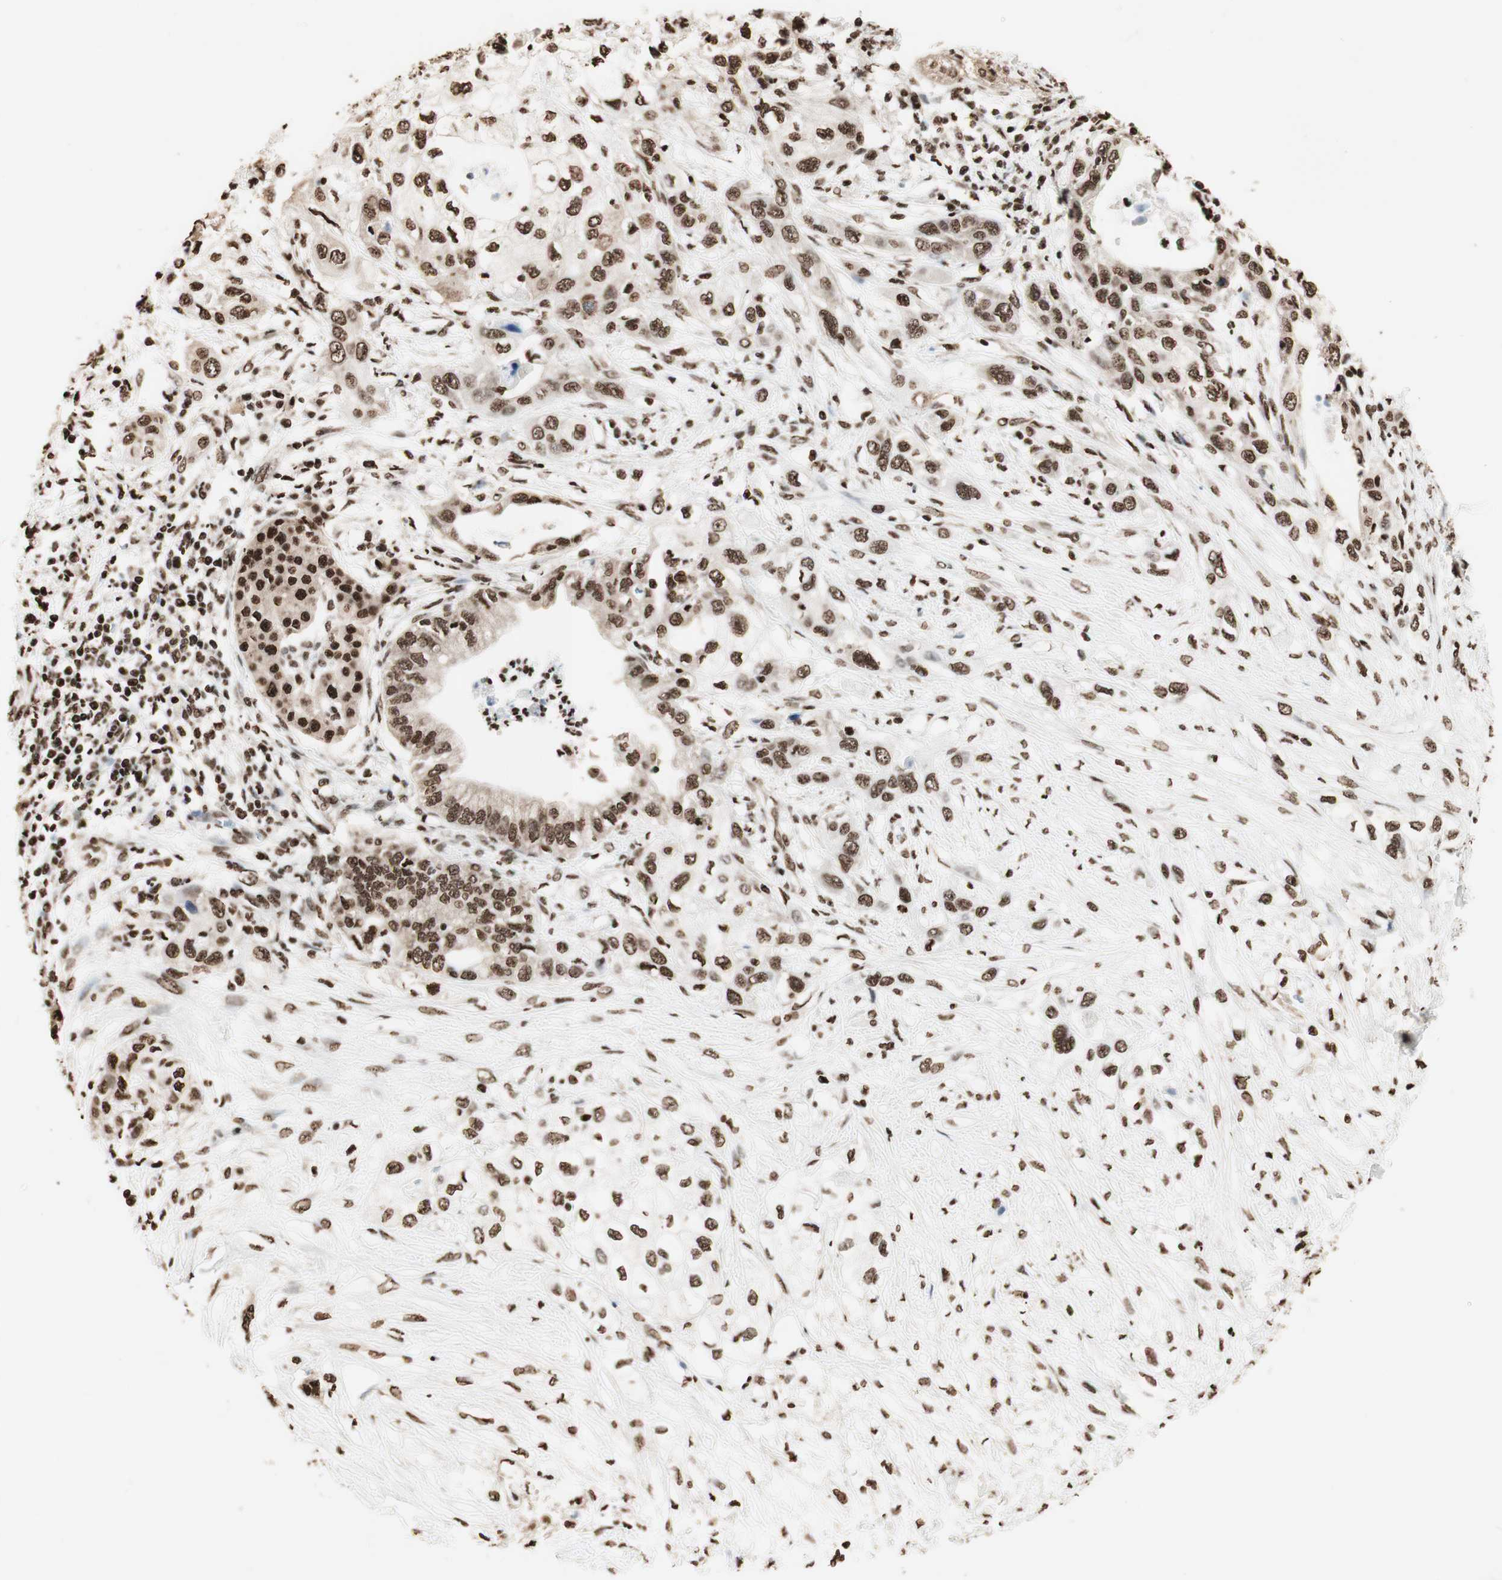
{"staining": {"intensity": "strong", "quantity": ">75%", "location": "nuclear"}, "tissue": "pancreatic cancer", "cell_type": "Tumor cells", "image_type": "cancer", "snomed": [{"axis": "morphology", "description": "Adenocarcinoma, NOS"}, {"axis": "topography", "description": "Pancreas"}], "caption": "There is high levels of strong nuclear expression in tumor cells of pancreatic adenocarcinoma, as demonstrated by immunohistochemical staining (brown color).", "gene": "HNRNPA2B1", "patient": {"sex": "female", "age": 70}}